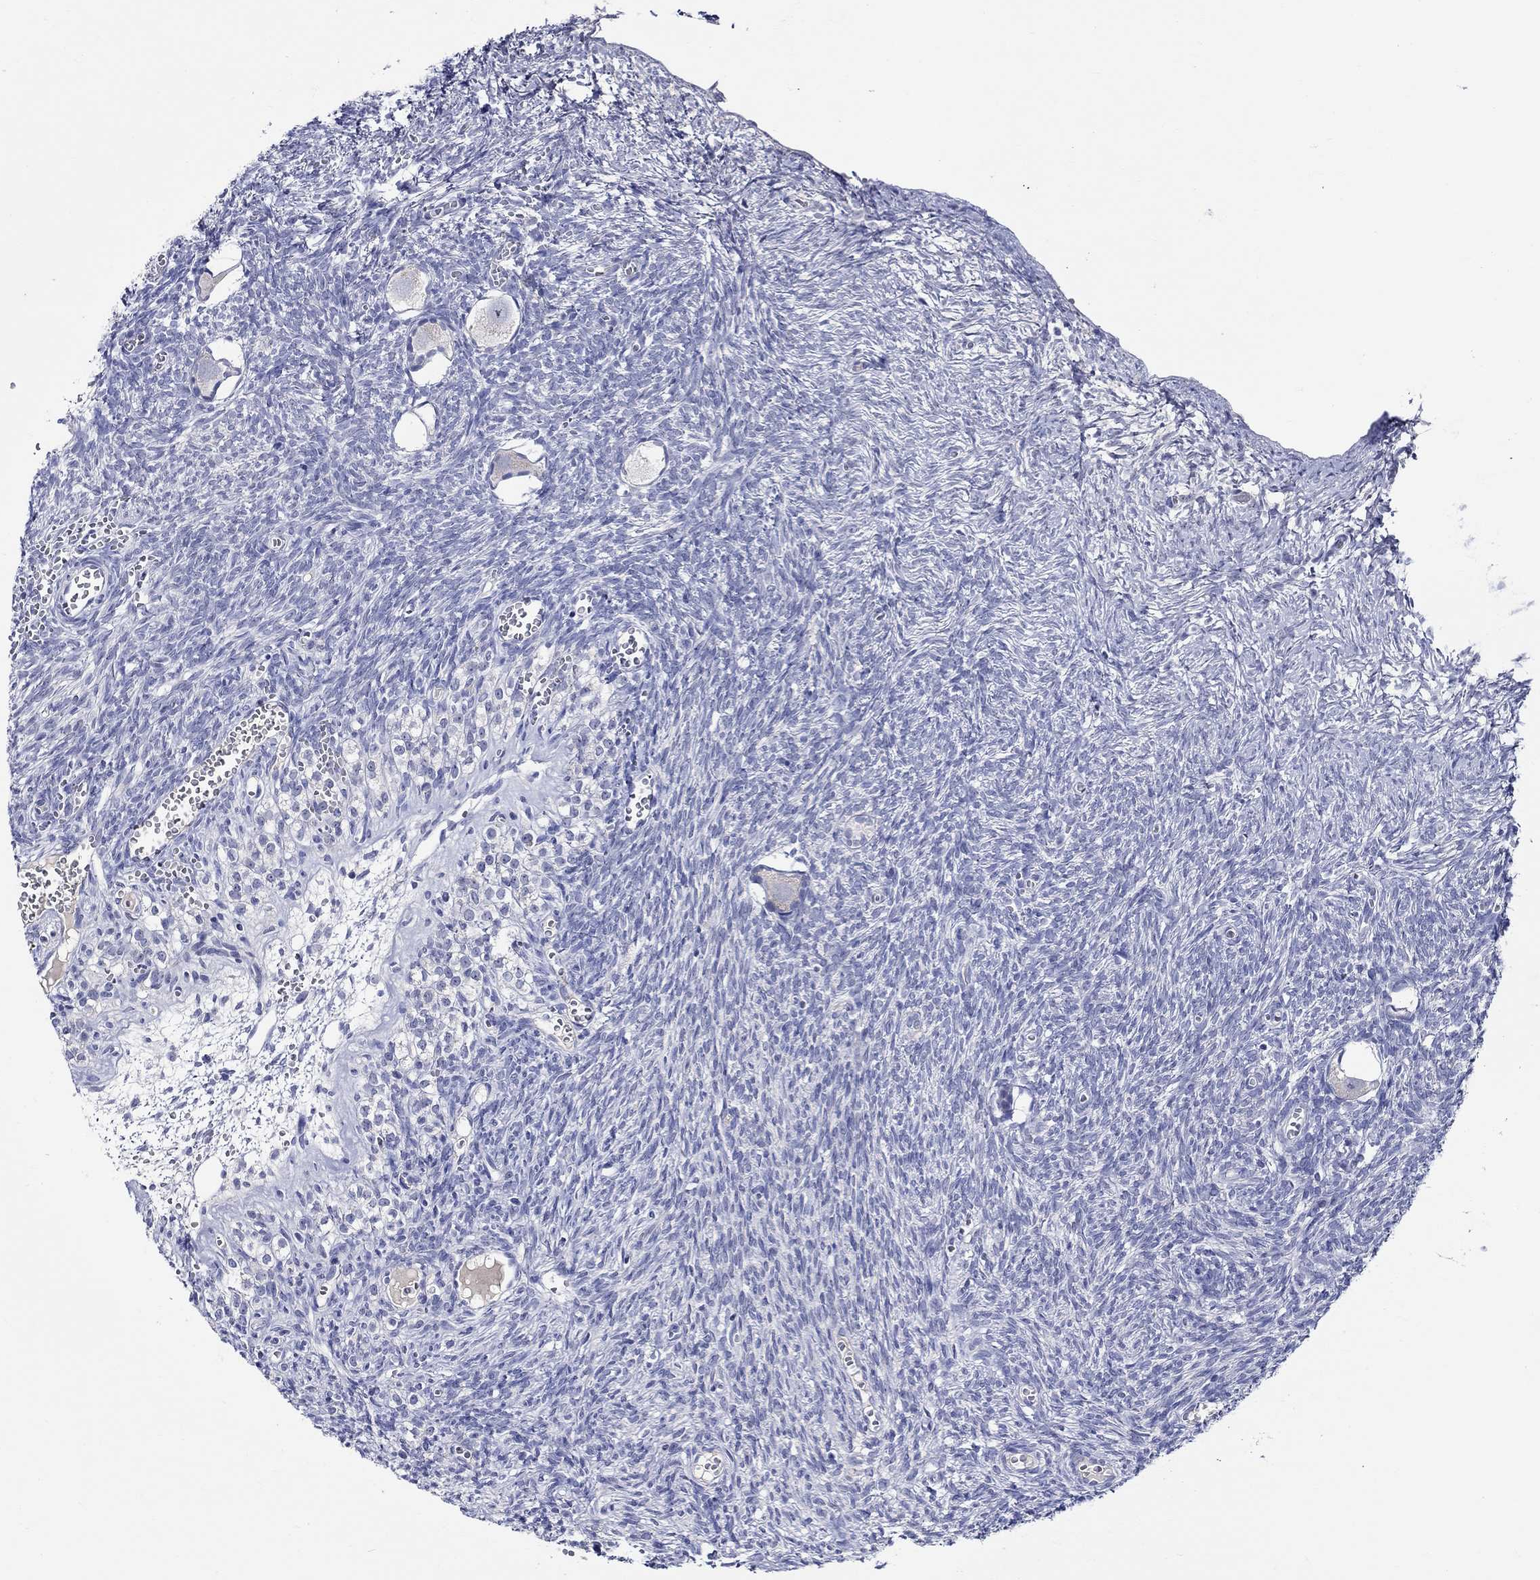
{"staining": {"intensity": "negative", "quantity": "none", "location": "none"}, "tissue": "ovary", "cell_type": "Follicle cells", "image_type": "normal", "snomed": [{"axis": "morphology", "description": "Normal tissue, NOS"}, {"axis": "topography", "description": "Ovary"}], "caption": "Immunohistochemistry image of unremarkable ovary: human ovary stained with DAB shows no significant protein expression in follicle cells.", "gene": "SLC30A3", "patient": {"sex": "female", "age": 43}}